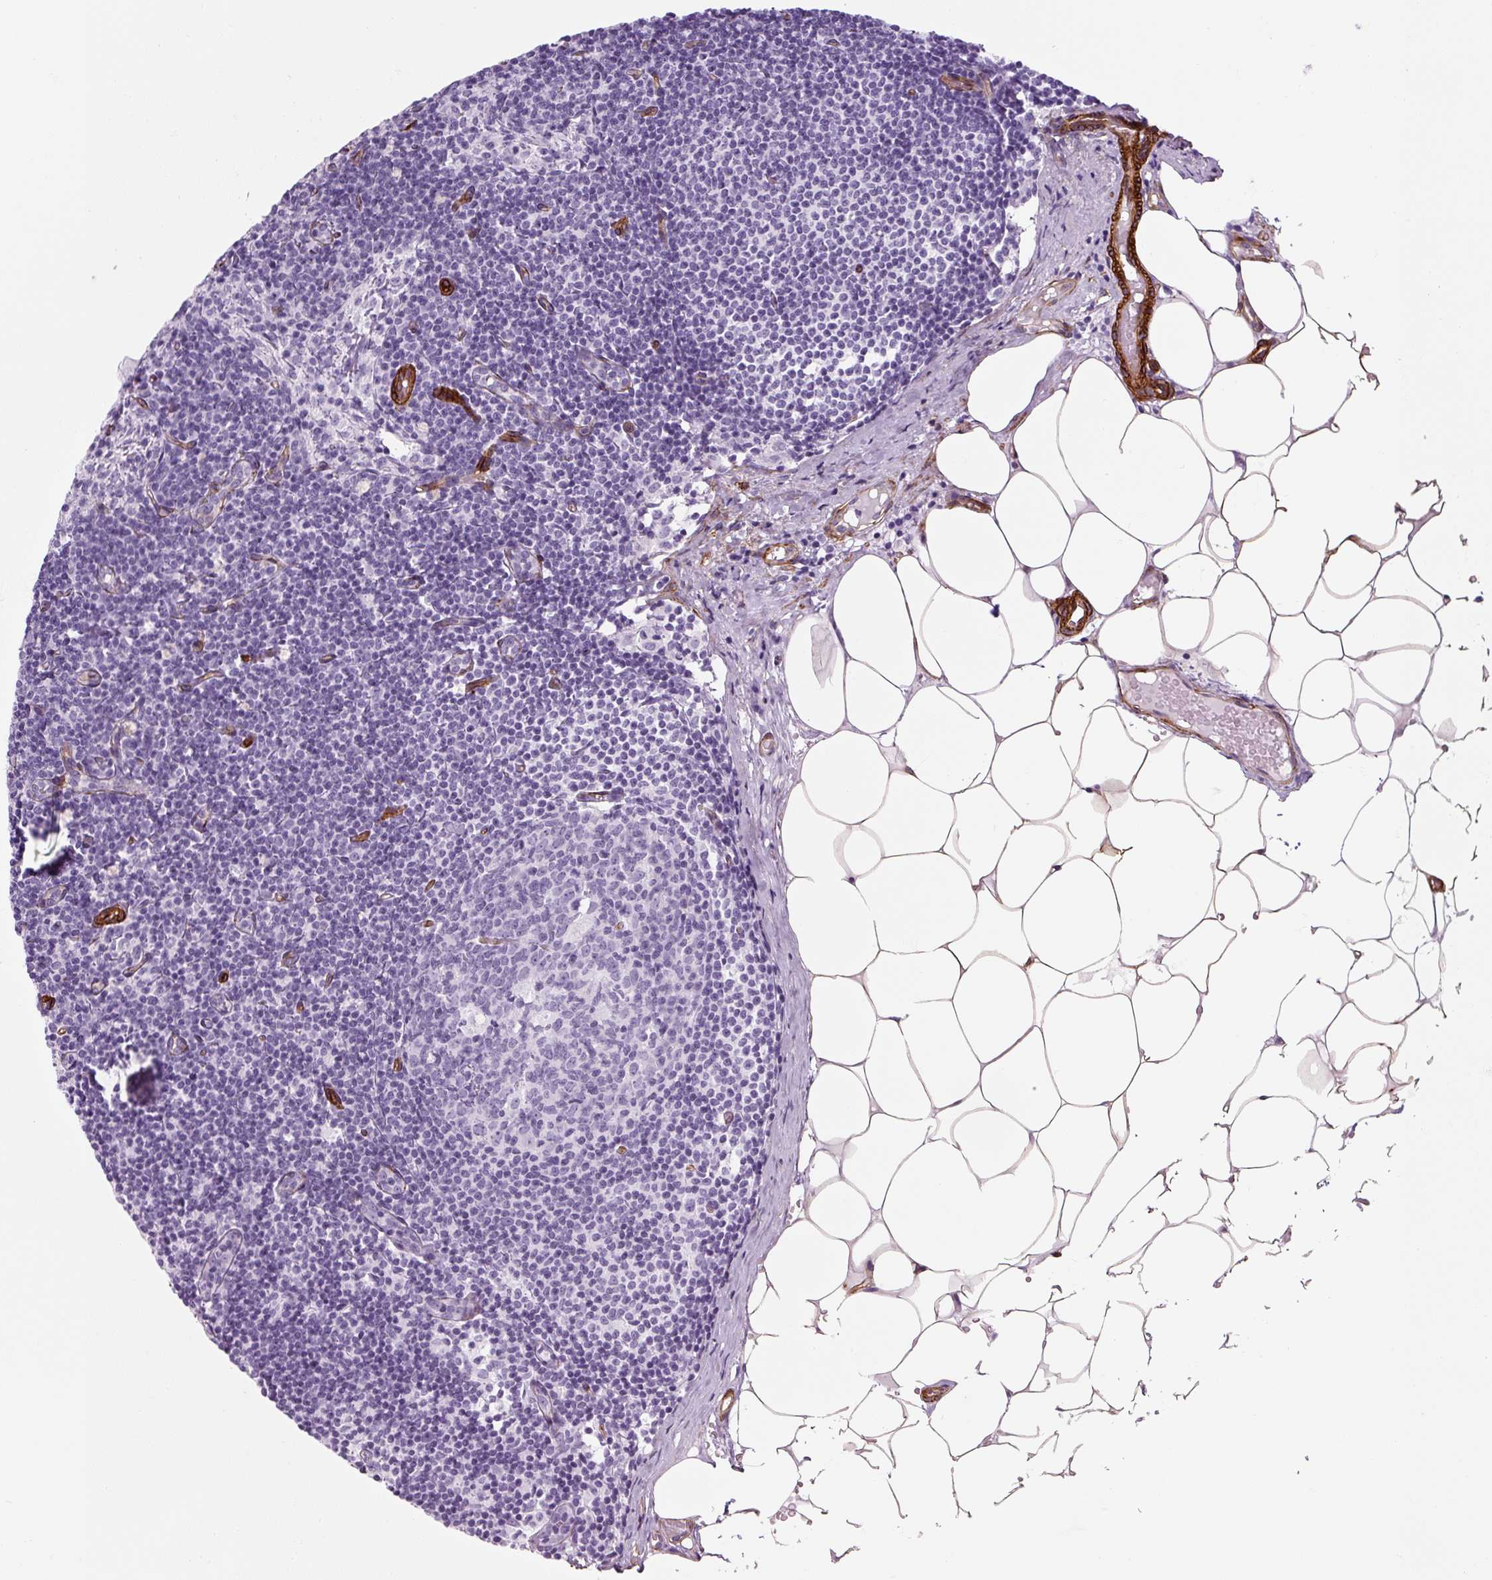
{"staining": {"intensity": "negative", "quantity": "none", "location": "none"}, "tissue": "lymph node", "cell_type": "Germinal center cells", "image_type": "normal", "snomed": [{"axis": "morphology", "description": "Normal tissue, NOS"}, {"axis": "topography", "description": "Lymph node"}], "caption": "Immunohistochemistry (IHC) of benign human lymph node reveals no staining in germinal center cells.", "gene": "CAVIN3", "patient": {"sex": "male", "age": 49}}